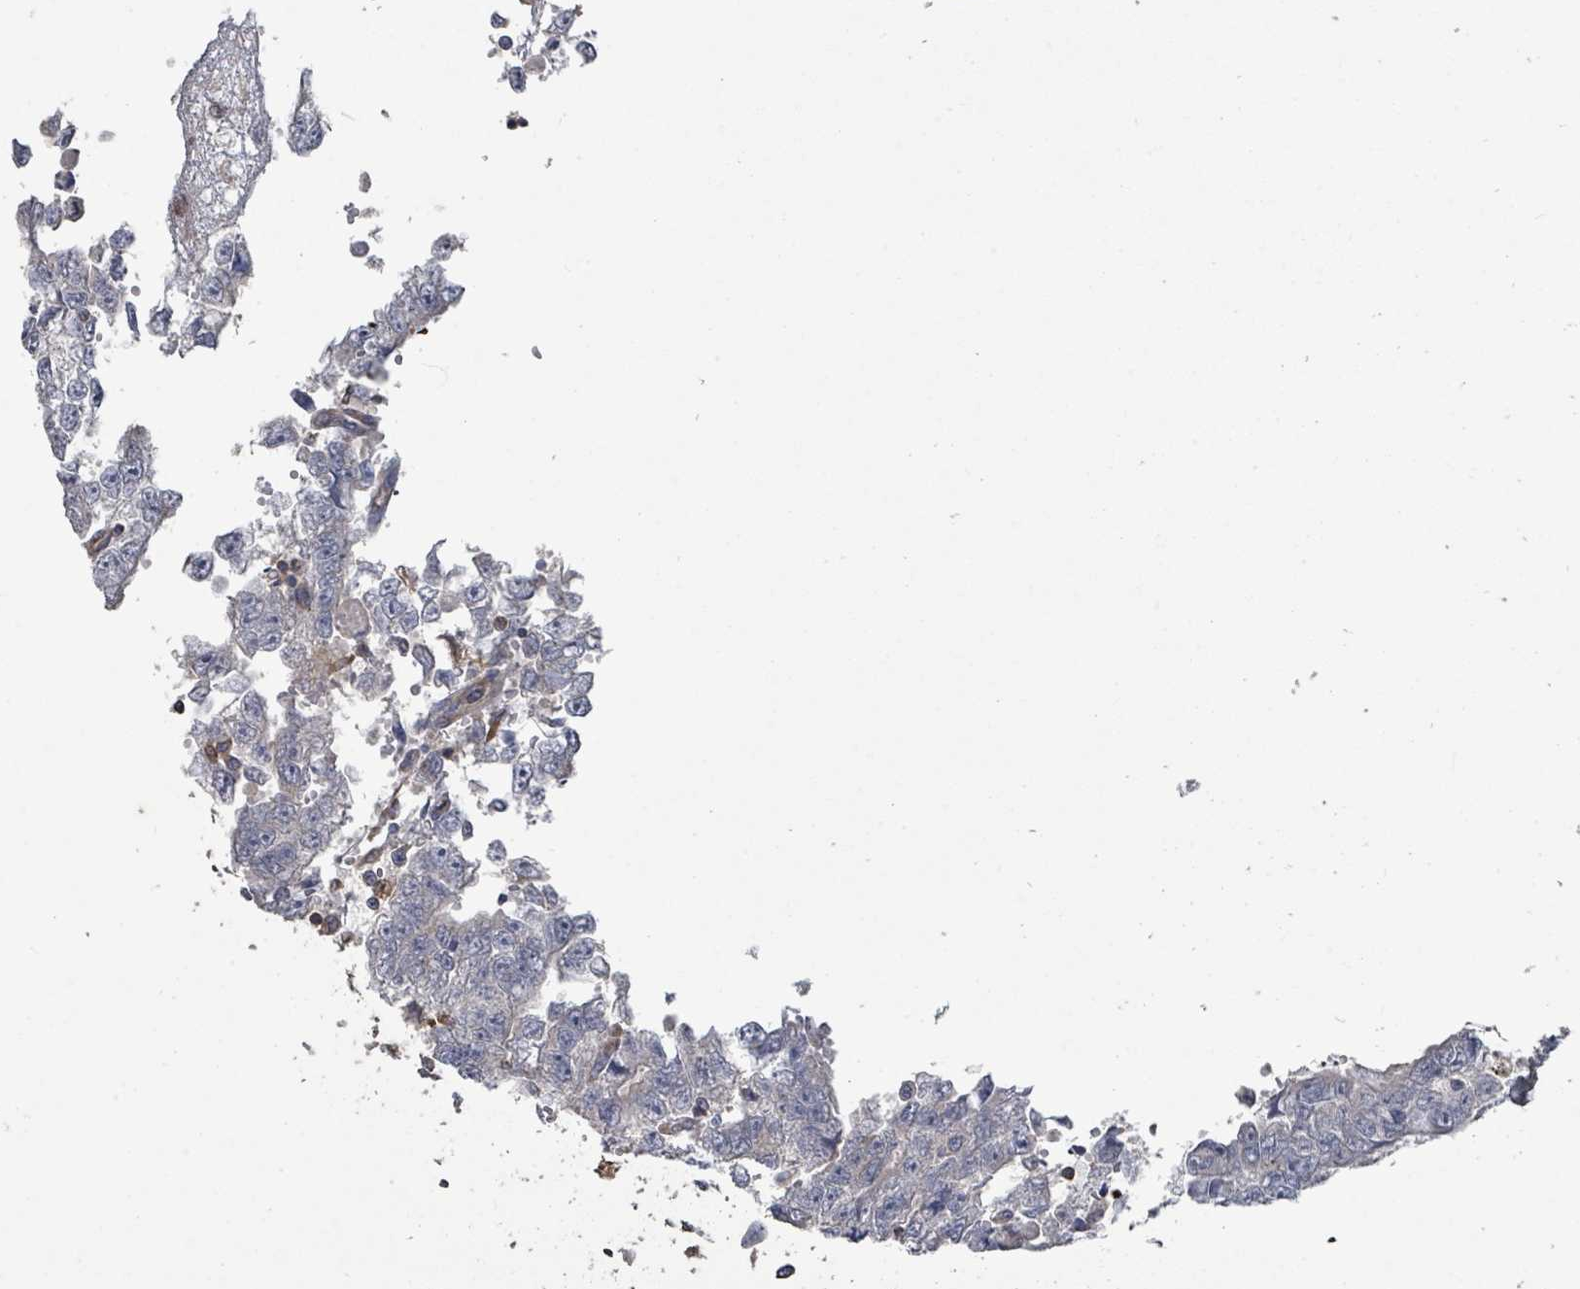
{"staining": {"intensity": "weak", "quantity": "<25%", "location": "cytoplasmic/membranous"}, "tissue": "testis cancer", "cell_type": "Tumor cells", "image_type": "cancer", "snomed": [{"axis": "morphology", "description": "Carcinoma, Embryonal, NOS"}, {"axis": "topography", "description": "Testis"}], "caption": "Tumor cells show no significant protein positivity in embryonal carcinoma (testis). (DAB (3,3'-diaminobenzidine) immunohistochemistry visualized using brightfield microscopy, high magnification).", "gene": "SLC9A7", "patient": {"sex": "male", "age": 25}}